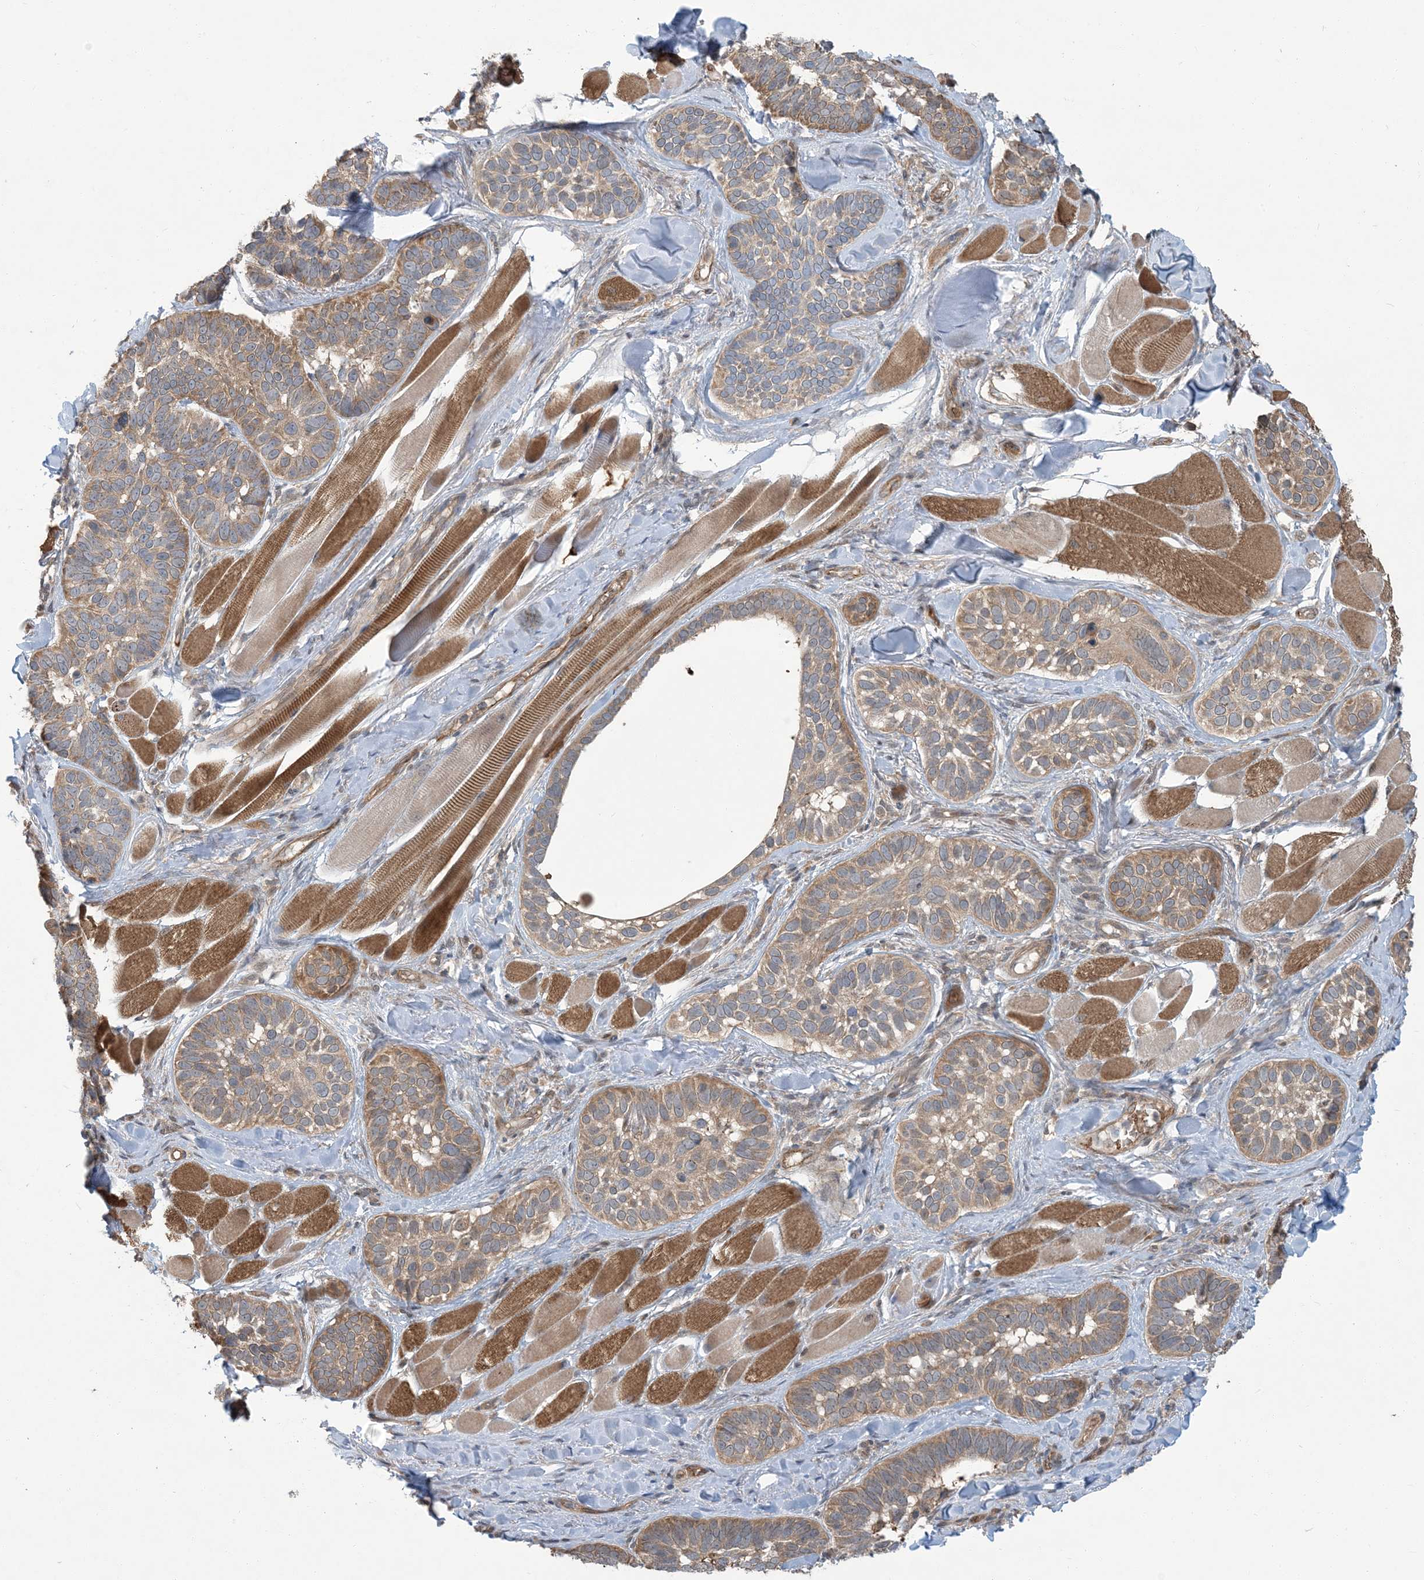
{"staining": {"intensity": "moderate", "quantity": ">75%", "location": "cytoplasmic/membranous"}, "tissue": "skin cancer", "cell_type": "Tumor cells", "image_type": "cancer", "snomed": [{"axis": "morphology", "description": "Basal cell carcinoma"}, {"axis": "topography", "description": "Skin"}], "caption": "Skin cancer (basal cell carcinoma) stained with a protein marker reveals moderate staining in tumor cells.", "gene": "ERI2", "patient": {"sex": "male", "age": 62}}